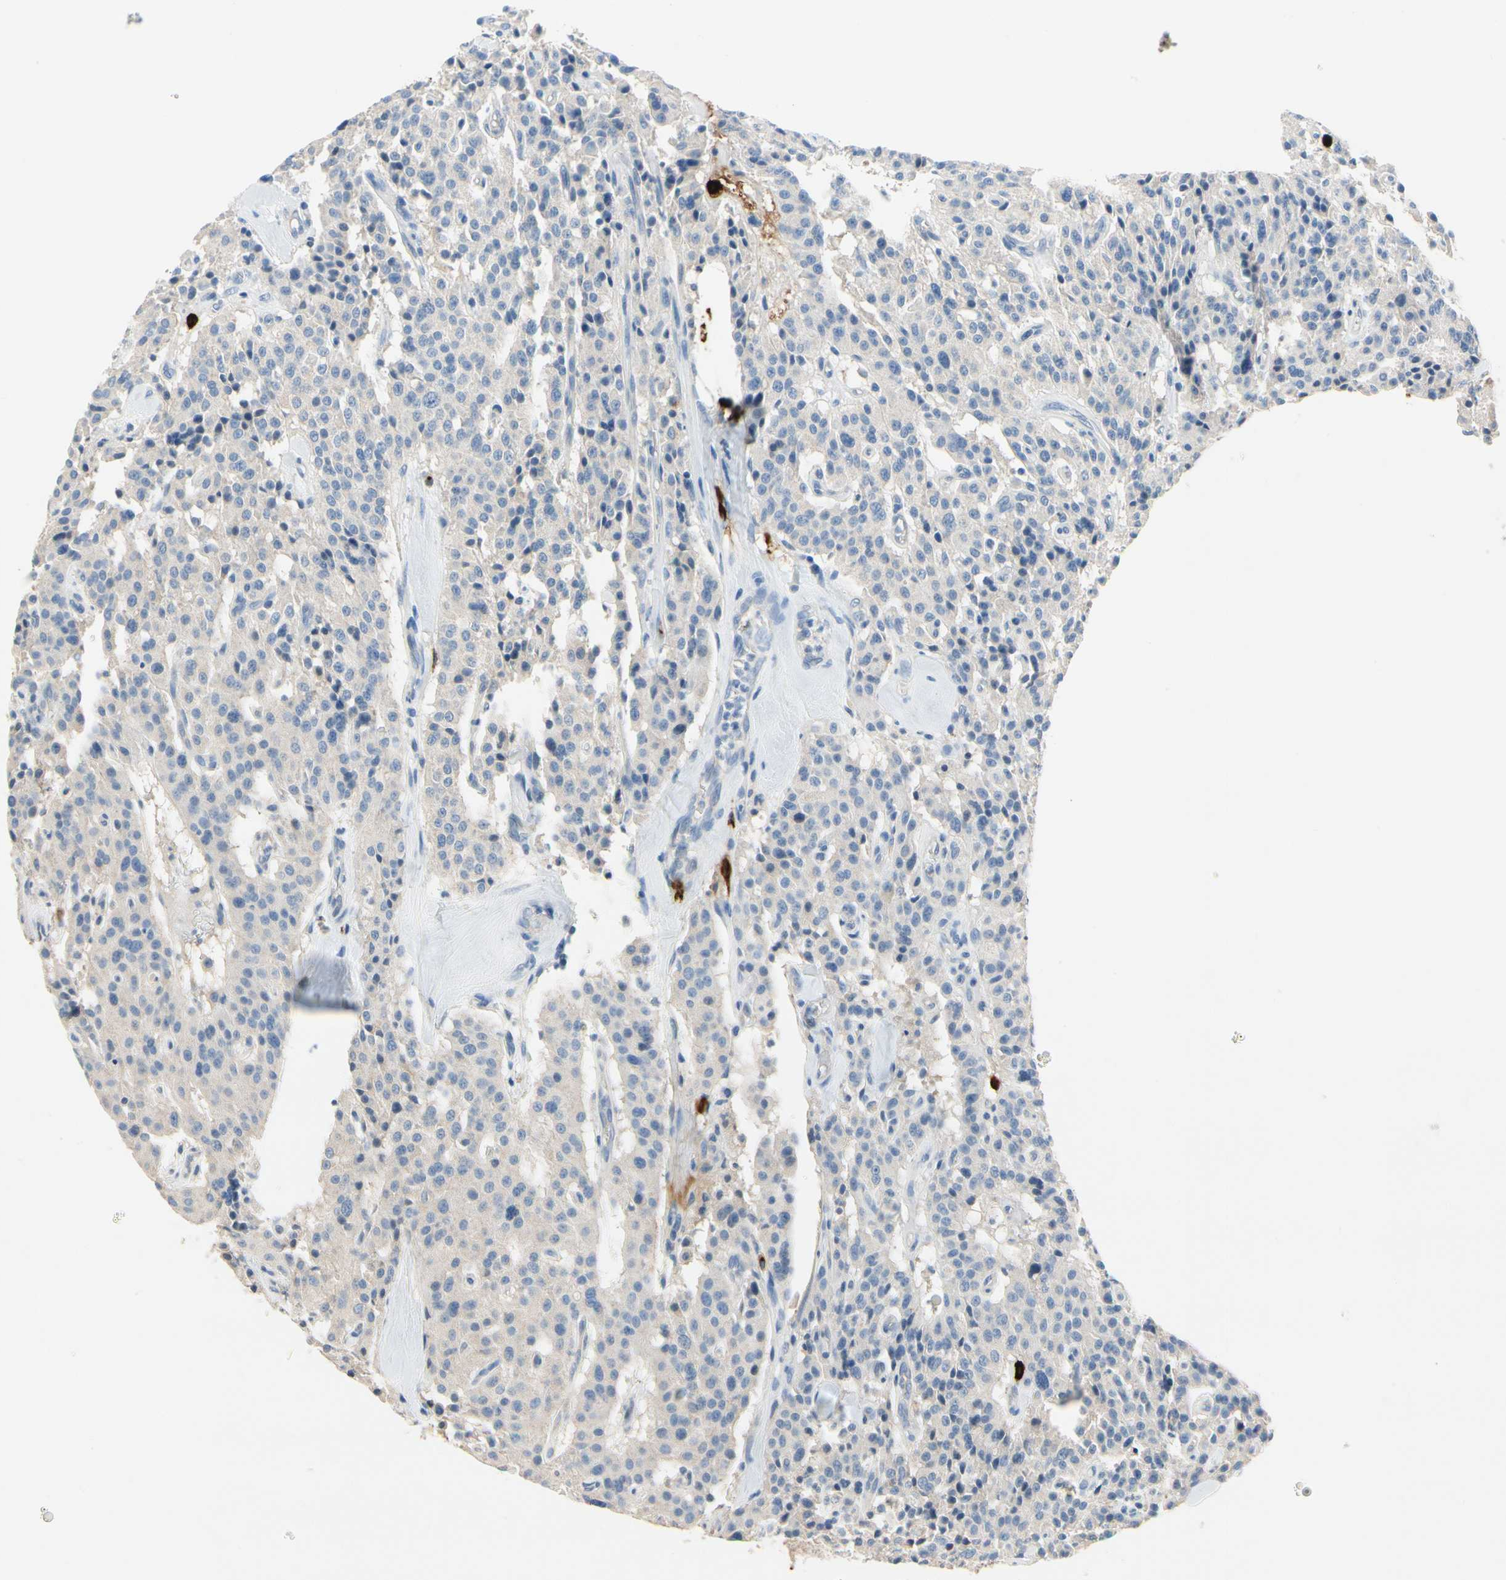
{"staining": {"intensity": "negative", "quantity": "none", "location": "none"}, "tissue": "carcinoid", "cell_type": "Tumor cells", "image_type": "cancer", "snomed": [{"axis": "morphology", "description": "Carcinoid, malignant, NOS"}, {"axis": "topography", "description": "Lung"}], "caption": "Human malignant carcinoid stained for a protein using immunohistochemistry (IHC) displays no staining in tumor cells.", "gene": "CPA3", "patient": {"sex": "male", "age": 30}}